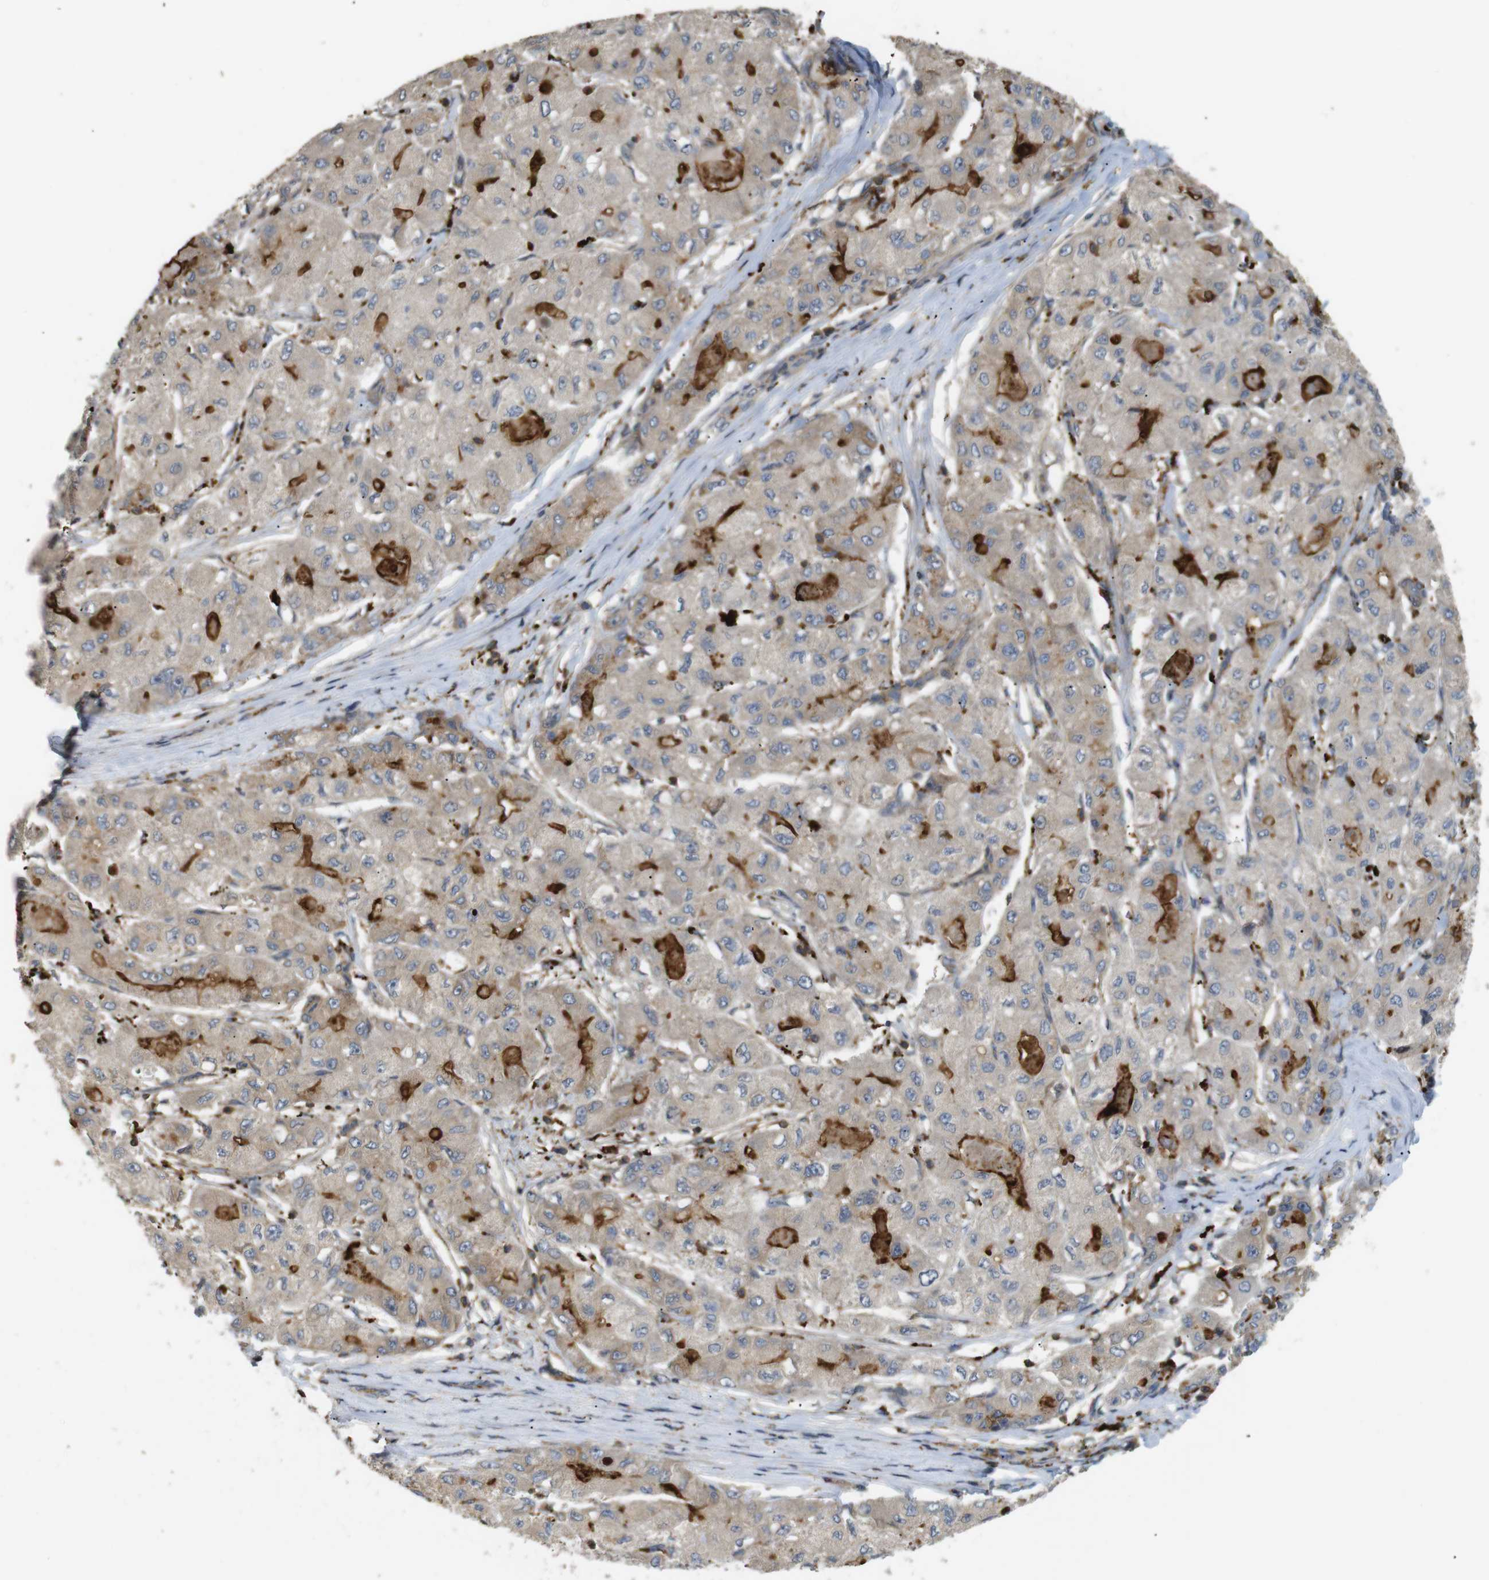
{"staining": {"intensity": "strong", "quantity": "<25%", "location": "cytoplasmic/membranous"}, "tissue": "liver cancer", "cell_type": "Tumor cells", "image_type": "cancer", "snomed": [{"axis": "morphology", "description": "Carcinoma, Hepatocellular, NOS"}, {"axis": "topography", "description": "Liver"}], "caption": "About <25% of tumor cells in liver hepatocellular carcinoma reveal strong cytoplasmic/membranous protein expression as visualized by brown immunohistochemical staining.", "gene": "KSR1", "patient": {"sex": "male", "age": 80}}